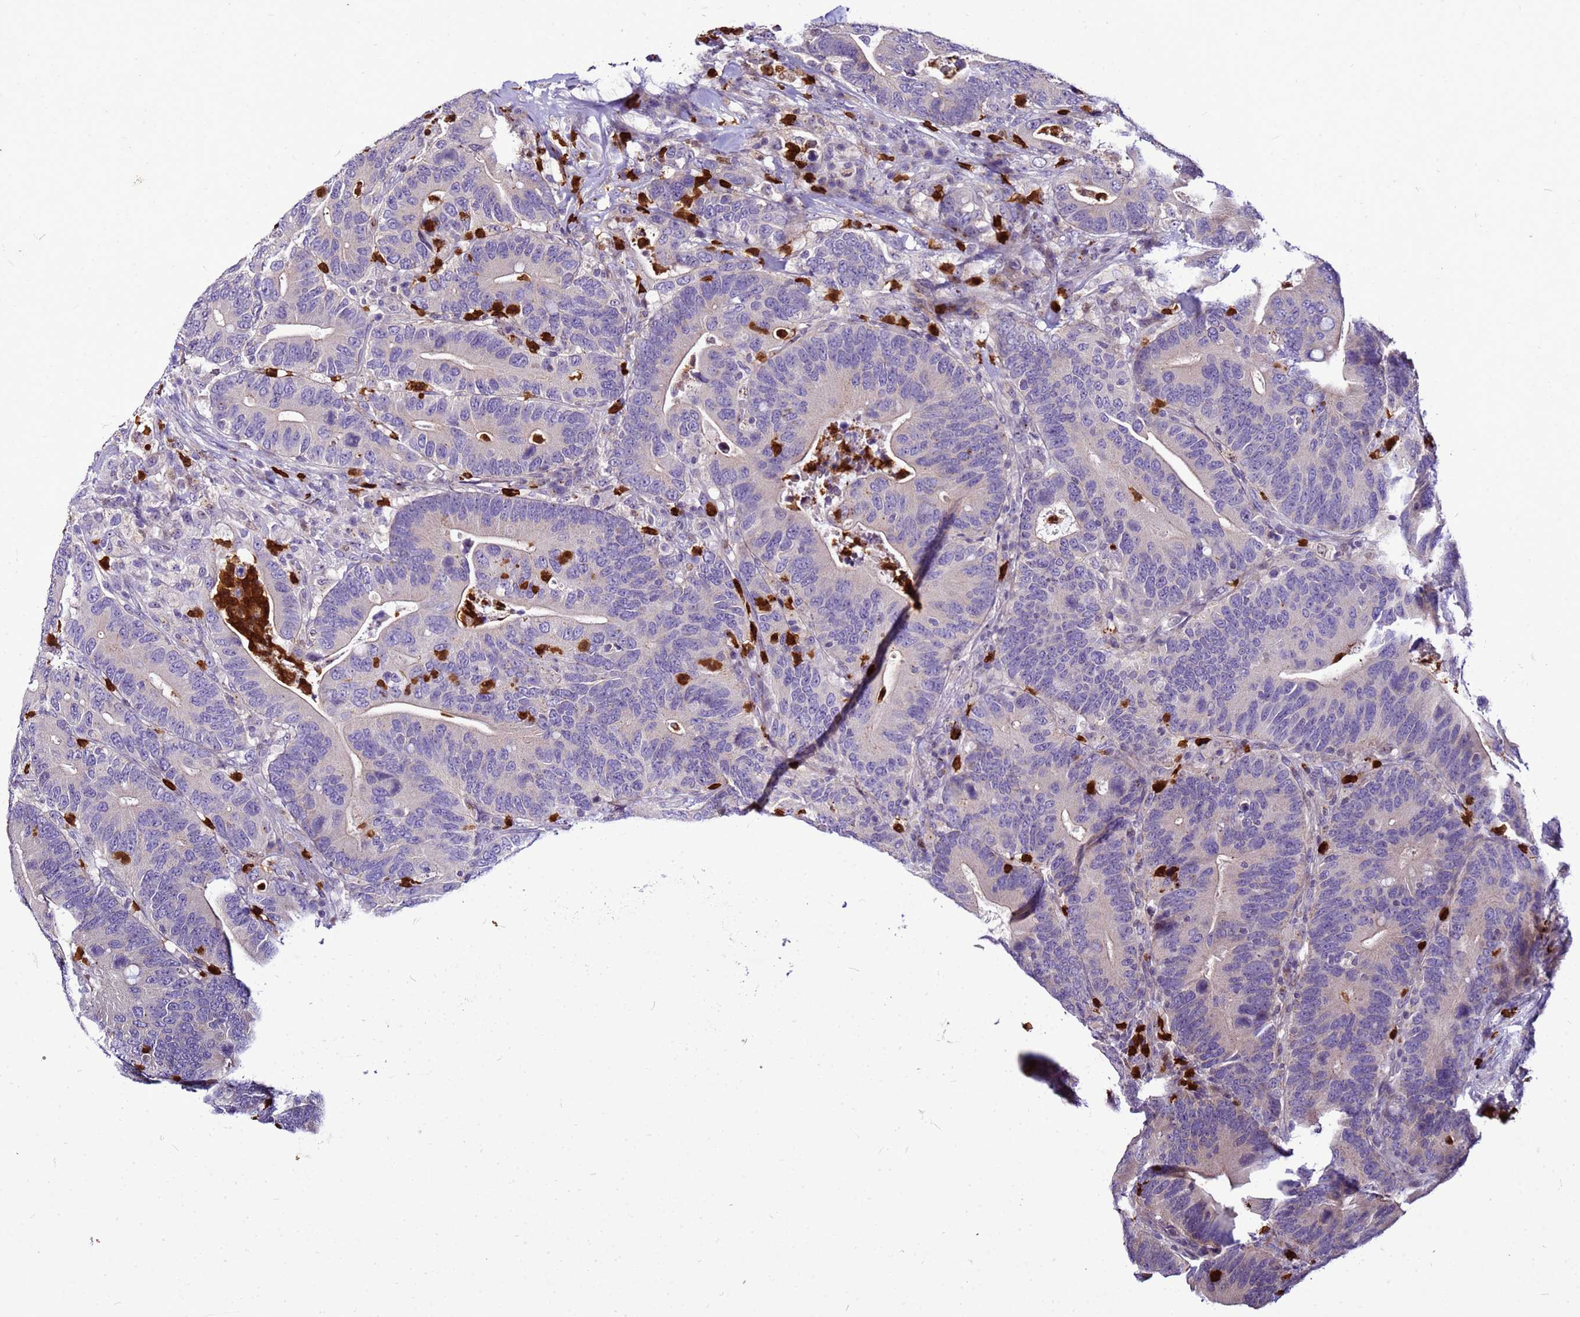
{"staining": {"intensity": "negative", "quantity": "none", "location": "none"}, "tissue": "colorectal cancer", "cell_type": "Tumor cells", "image_type": "cancer", "snomed": [{"axis": "morphology", "description": "Adenocarcinoma, NOS"}, {"axis": "topography", "description": "Colon"}], "caption": "IHC micrograph of neoplastic tissue: colorectal adenocarcinoma stained with DAB (3,3'-diaminobenzidine) shows no significant protein positivity in tumor cells. (DAB (3,3'-diaminobenzidine) IHC, high magnification).", "gene": "VPS4B", "patient": {"sex": "female", "age": 66}}